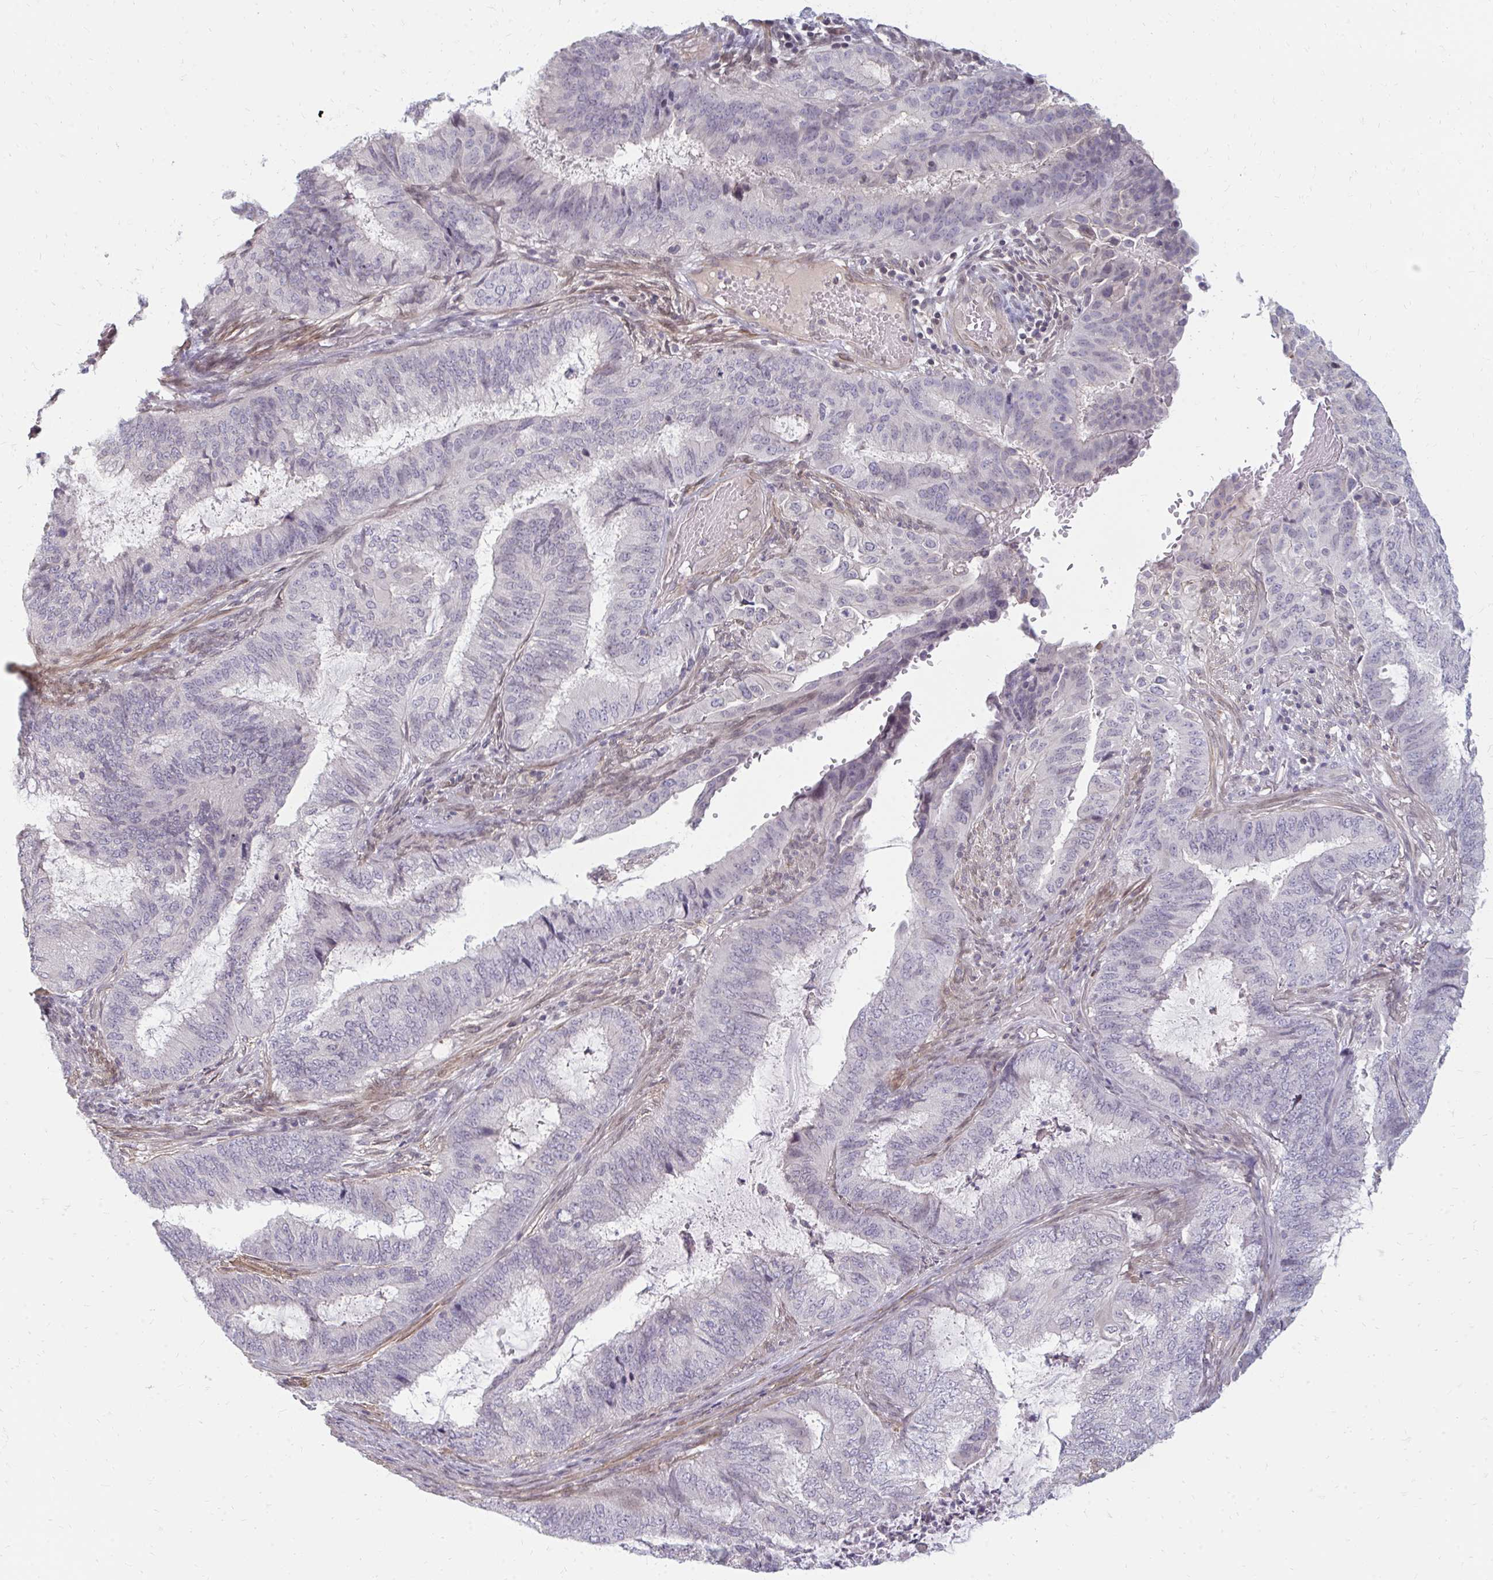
{"staining": {"intensity": "negative", "quantity": "none", "location": "none"}, "tissue": "endometrial cancer", "cell_type": "Tumor cells", "image_type": "cancer", "snomed": [{"axis": "morphology", "description": "Adenocarcinoma, NOS"}, {"axis": "topography", "description": "Endometrium"}], "caption": "Immunohistochemistry image of neoplastic tissue: endometrial cancer (adenocarcinoma) stained with DAB (3,3'-diaminobenzidine) shows no significant protein positivity in tumor cells.", "gene": "GPC5", "patient": {"sex": "female", "age": 51}}